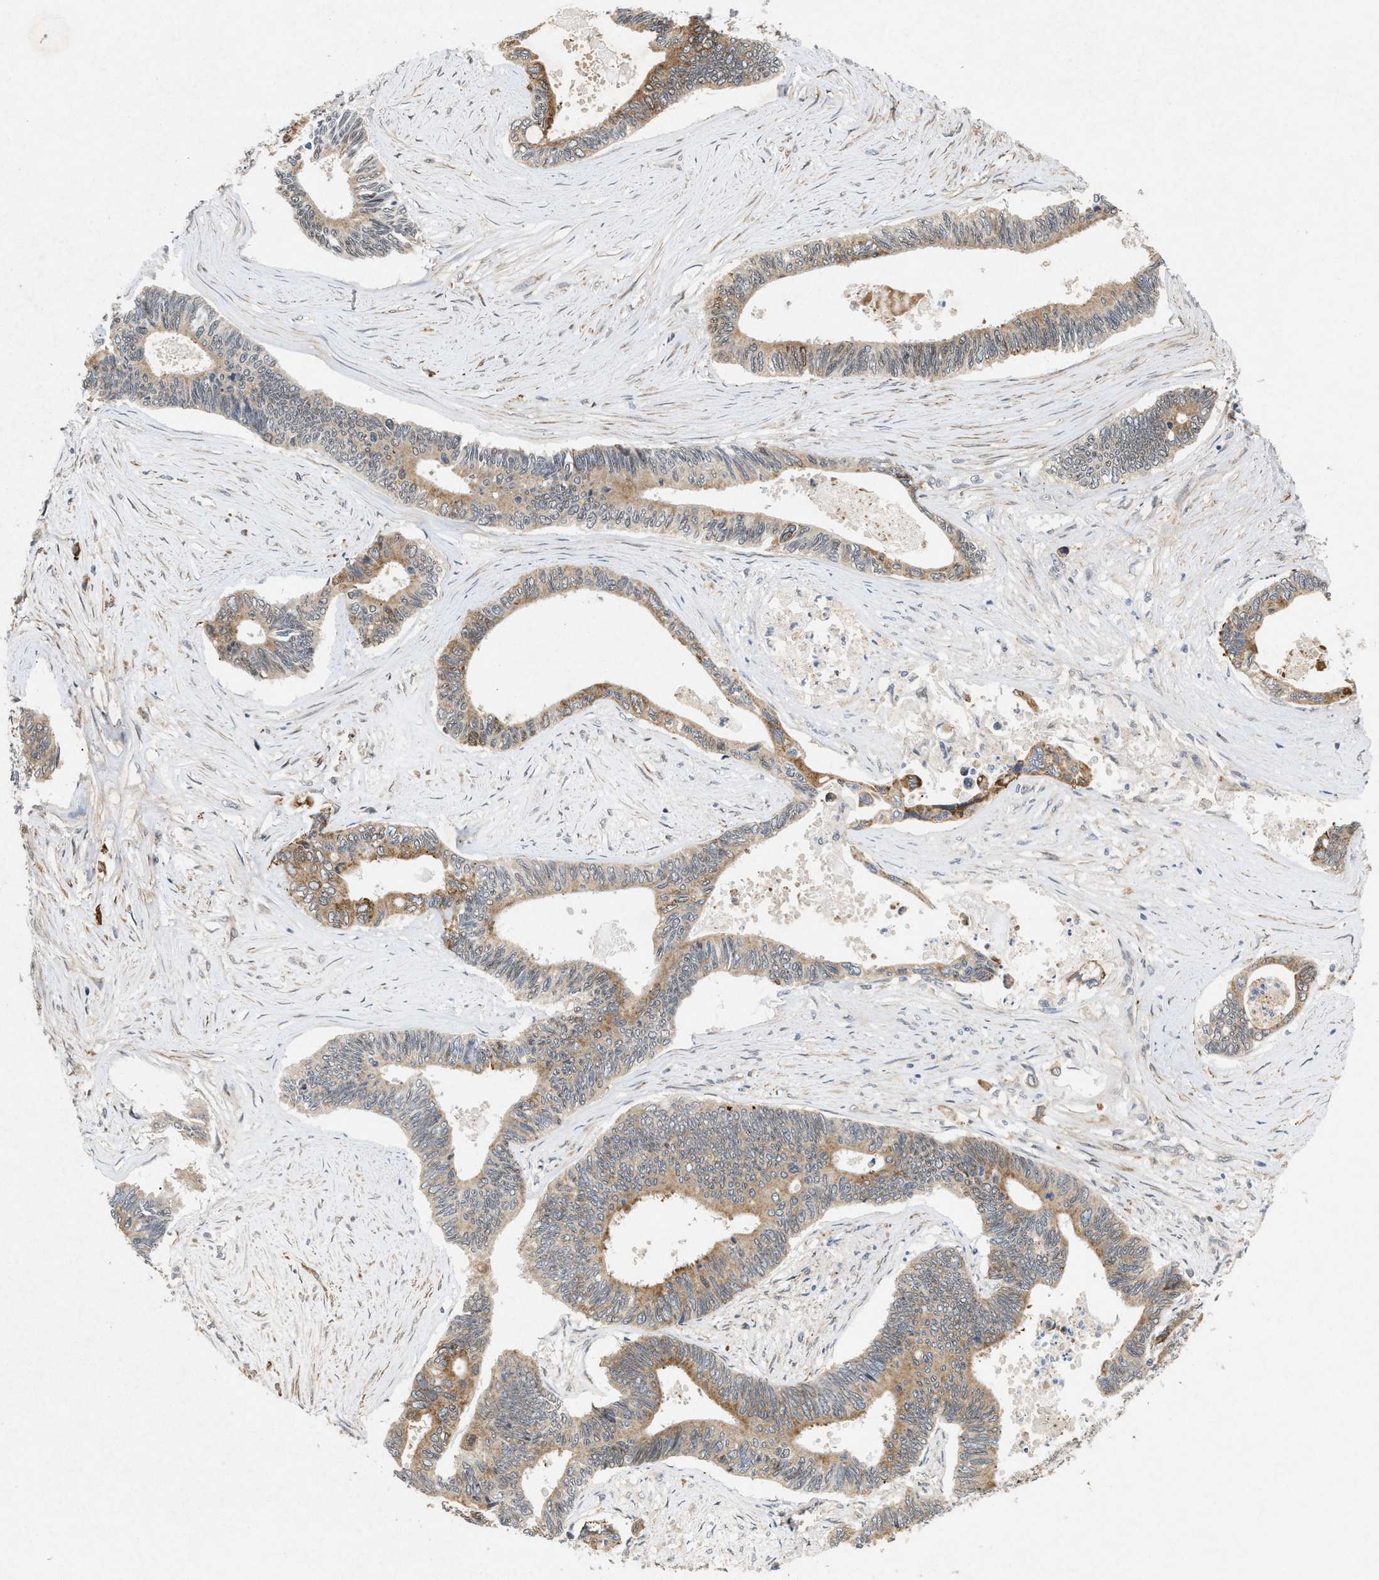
{"staining": {"intensity": "weak", "quantity": ">75%", "location": "cytoplasmic/membranous"}, "tissue": "pancreatic cancer", "cell_type": "Tumor cells", "image_type": "cancer", "snomed": [{"axis": "morphology", "description": "Adenocarcinoma, NOS"}, {"axis": "topography", "description": "Pancreas"}], "caption": "Weak cytoplasmic/membranous protein staining is seen in about >75% of tumor cells in adenocarcinoma (pancreatic).", "gene": "MFSD6", "patient": {"sex": "female", "age": 70}}